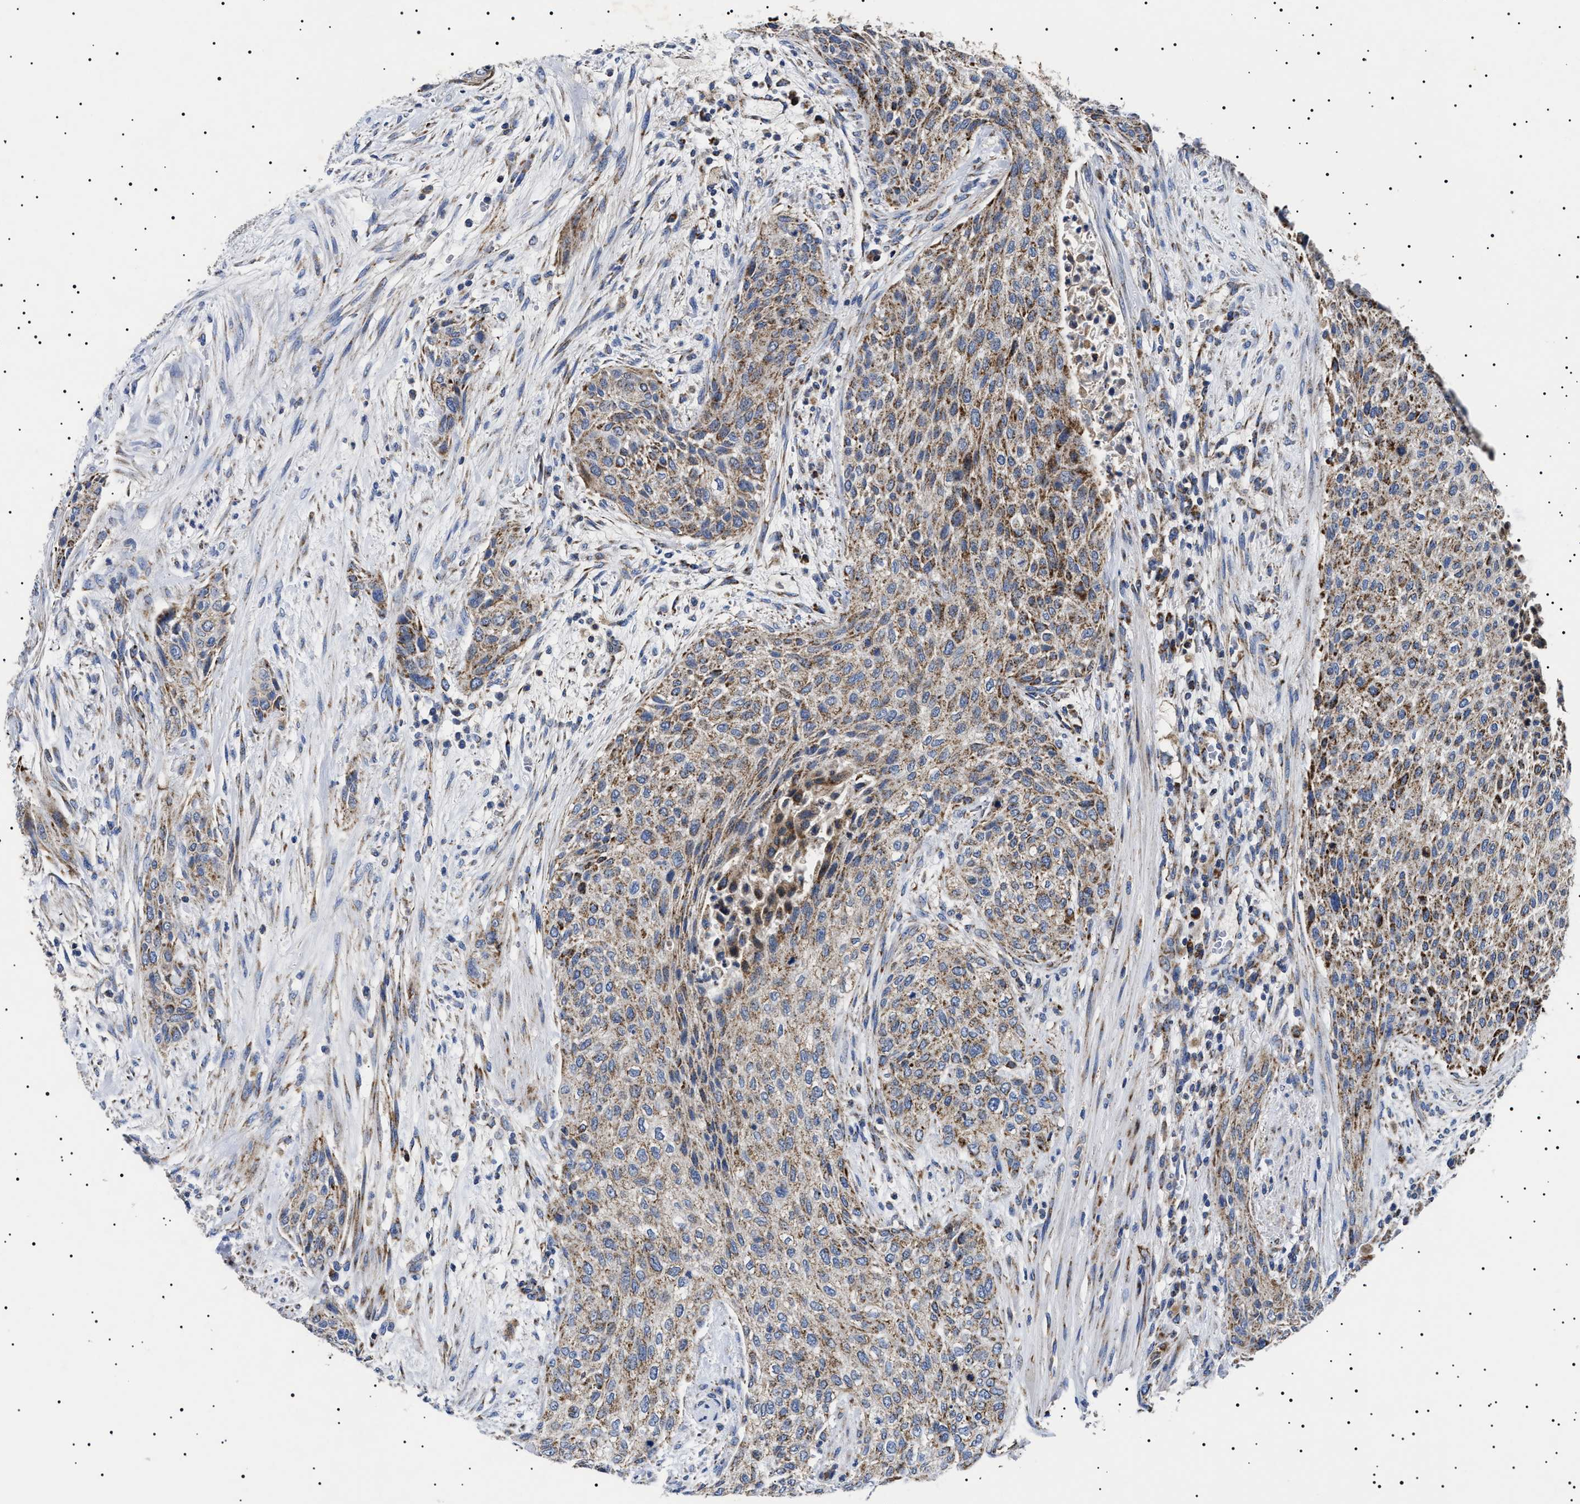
{"staining": {"intensity": "moderate", "quantity": ">75%", "location": "cytoplasmic/membranous"}, "tissue": "urothelial cancer", "cell_type": "Tumor cells", "image_type": "cancer", "snomed": [{"axis": "morphology", "description": "Urothelial carcinoma, Low grade"}, {"axis": "morphology", "description": "Urothelial carcinoma, High grade"}, {"axis": "topography", "description": "Urinary bladder"}], "caption": "Immunohistochemistry micrograph of human urothelial cancer stained for a protein (brown), which exhibits medium levels of moderate cytoplasmic/membranous positivity in about >75% of tumor cells.", "gene": "CHRDL2", "patient": {"sex": "male", "age": 35}}